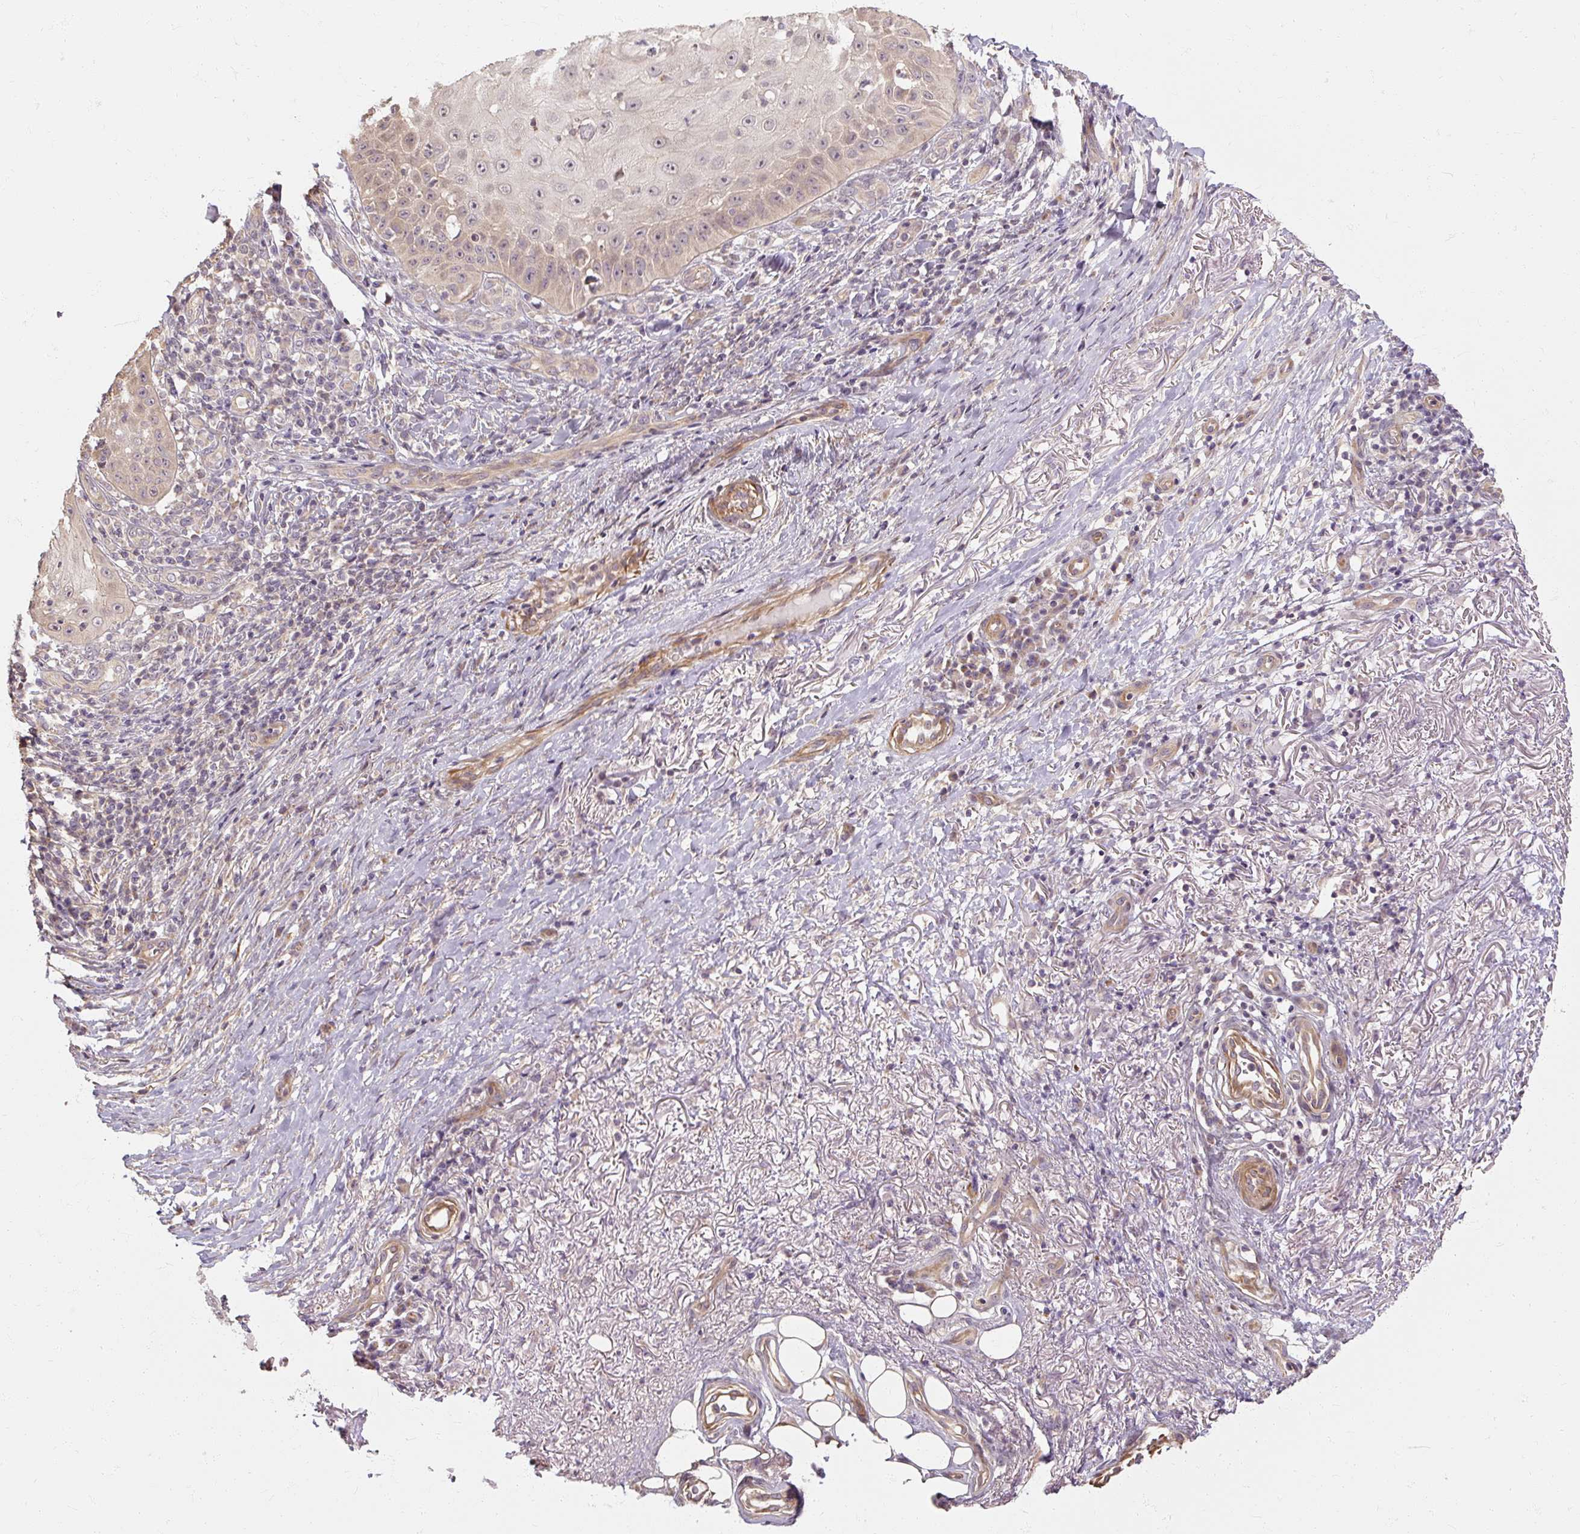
{"staining": {"intensity": "negative", "quantity": "none", "location": "none"}, "tissue": "skin cancer", "cell_type": "Tumor cells", "image_type": "cancer", "snomed": [{"axis": "morphology", "description": "Squamous cell carcinoma, NOS"}, {"axis": "topography", "description": "Skin"}], "caption": "IHC photomicrograph of human skin cancer (squamous cell carcinoma) stained for a protein (brown), which reveals no staining in tumor cells.", "gene": "RB1CC1", "patient": {"sex": "male", "age": 70}}